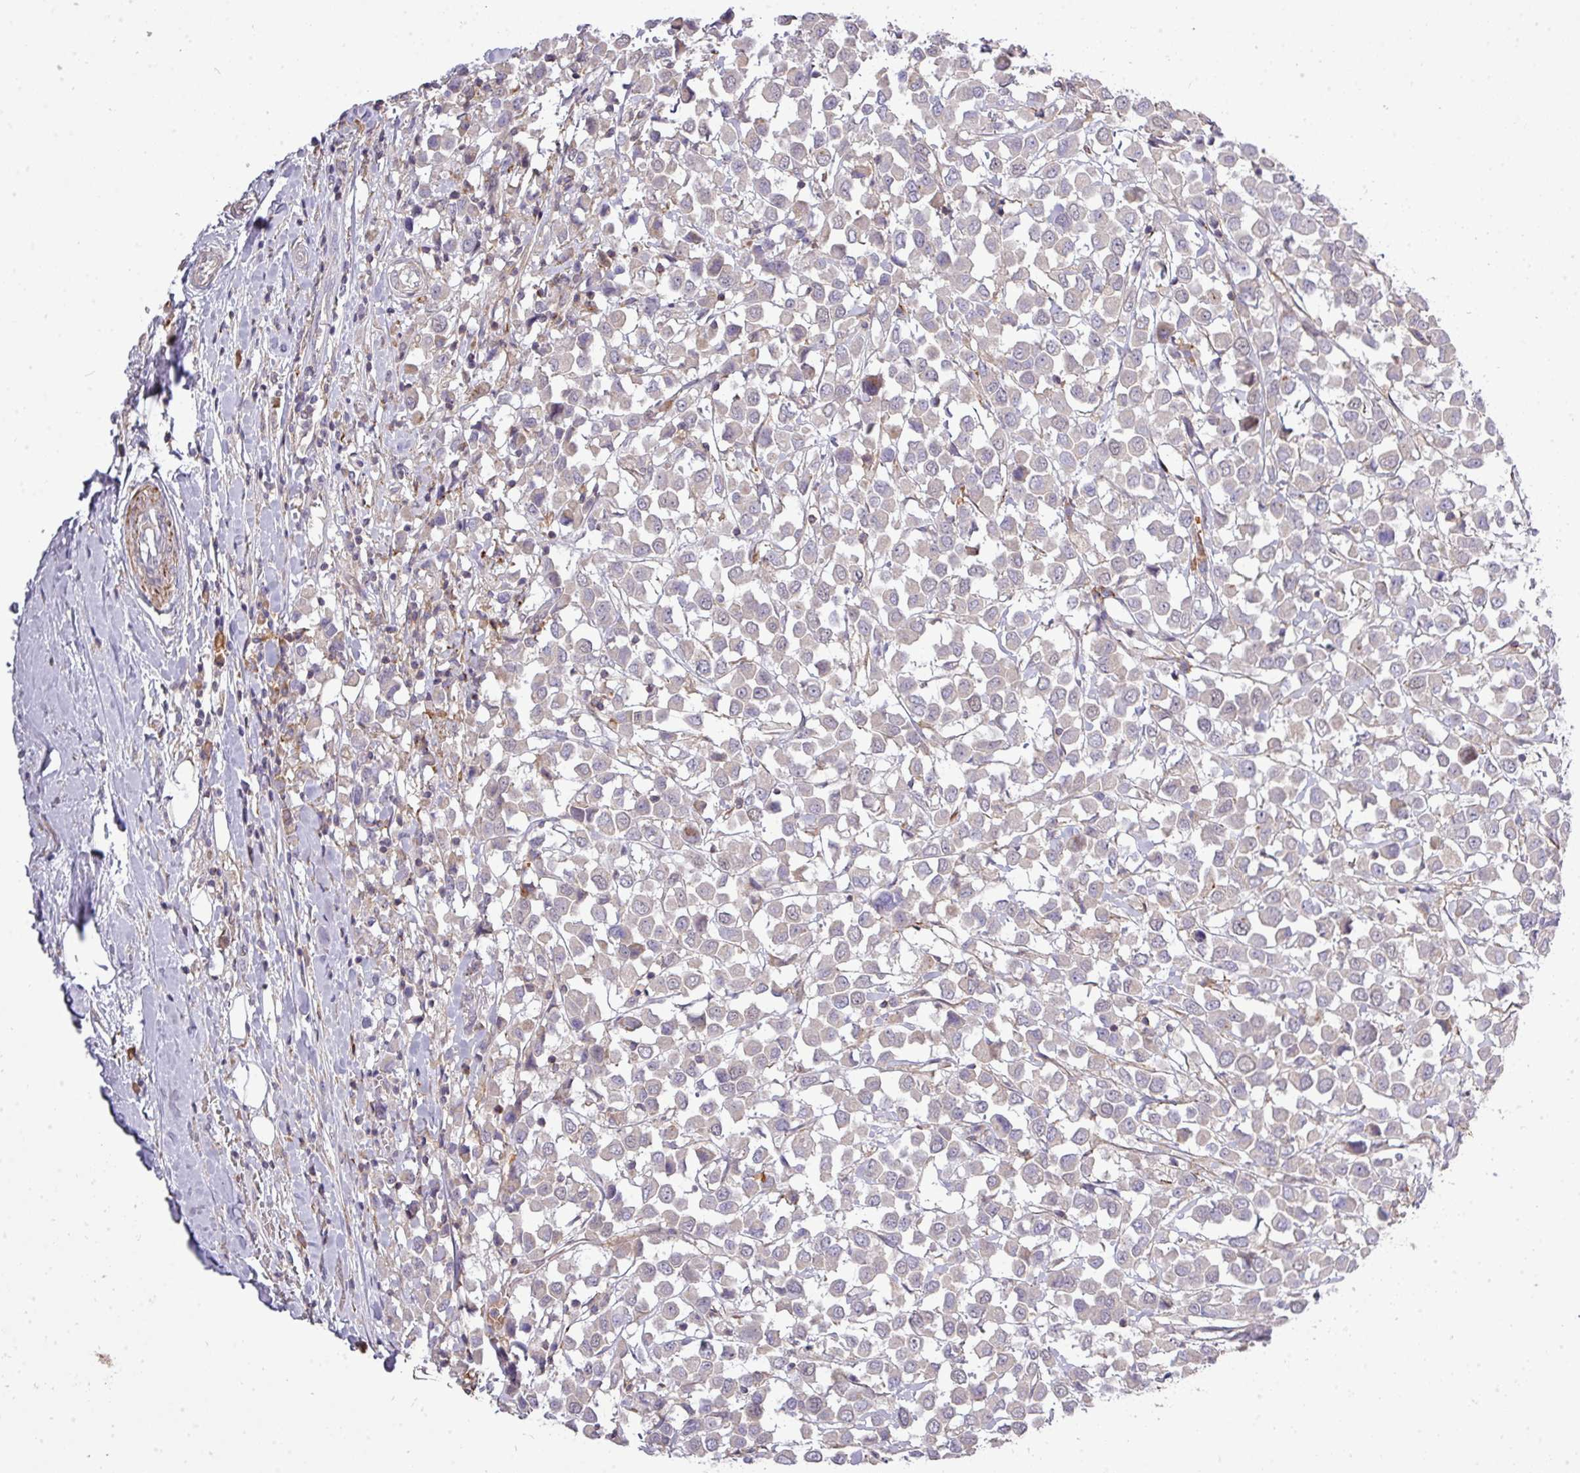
{"staining": {"intensity": "negative", "quantity": "none", "location": "none"}, "tissue": "breast cancer", "cell_type": "Tumor cells", "image_type": "cancer", "snomed": [{"axis": "morphology", "description": "Duct carcinoma"}, {"axis": "topography", "description": "Breast"}], "caption": "A high-resolution photomicrograph shows immunohistochemistry (IHC) staining of breast cancer (invasive ductal carcinoma), which reveals no significant positivity in tumor cells. Brightfield microscopy of immunohistochemistry stained with DAB (brown) and hematoxylin (blue), captured at high magnification.", "gene": "TPRA1", "patient": {"sex": "female", "age": 61}}